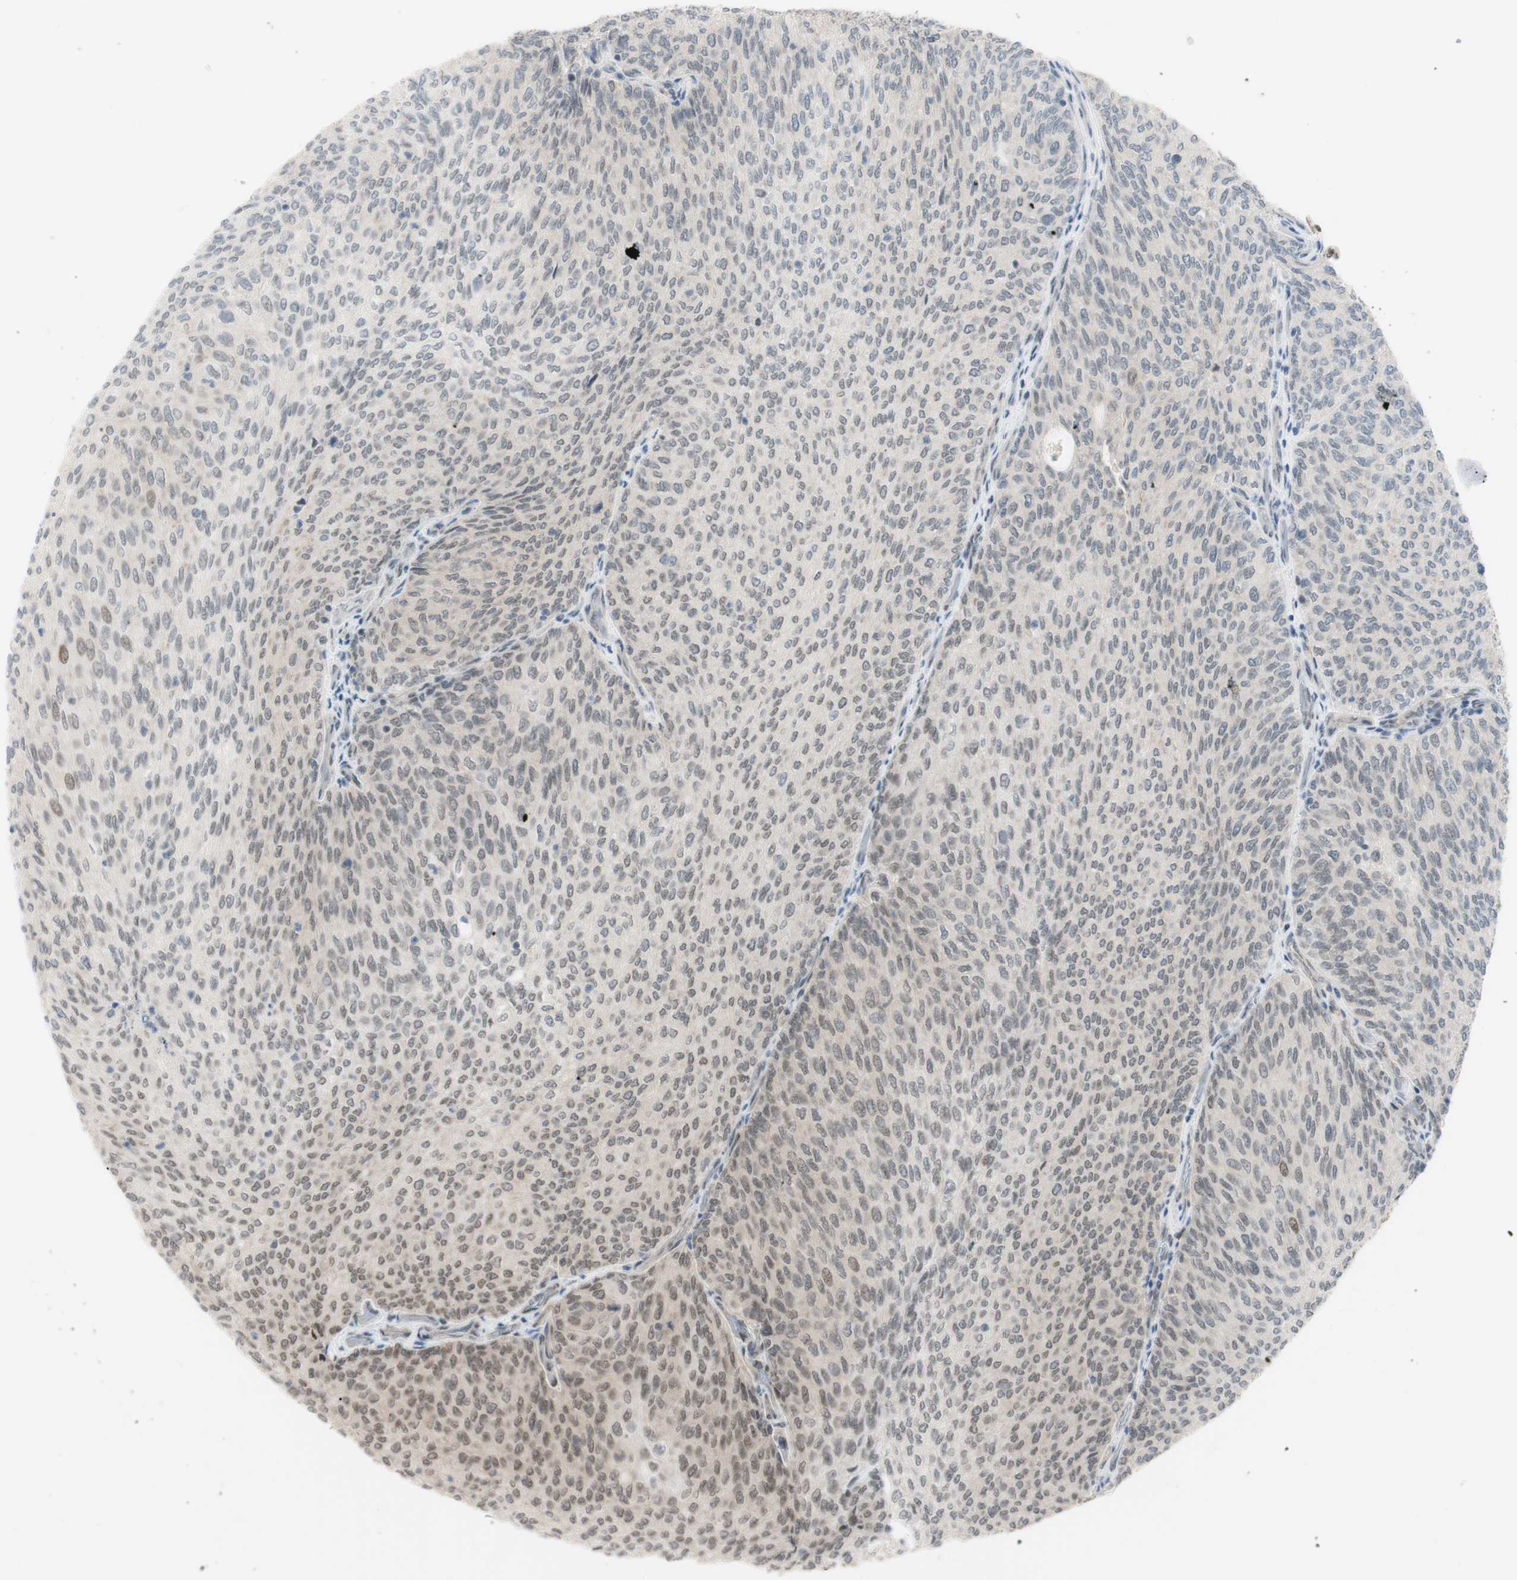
{"staining": {"intensity": "moderate", "quantity": "<25%", "location": "nuclear"}, "tissue": "urothelial cancer", "cell_type": "Tumor cells", "image_type": "cancer", "snomed": [{"axis": "morphology", "description": "Urothelial carcinoma, Low grade"}, {"axis": "topography", "description": "Urinary bladder"}], "caption": "Immunohistochemistry (IHC) image of neoplastic tissue: urothelial cancer stained using immunohistochemistry shows low levels of moderate protein expression localized specifically in the nuclear of tumor cells, appearing as a nuclear brown color.", "gene": "SUFU", "patient": {"sex": "female", "age": 79}}